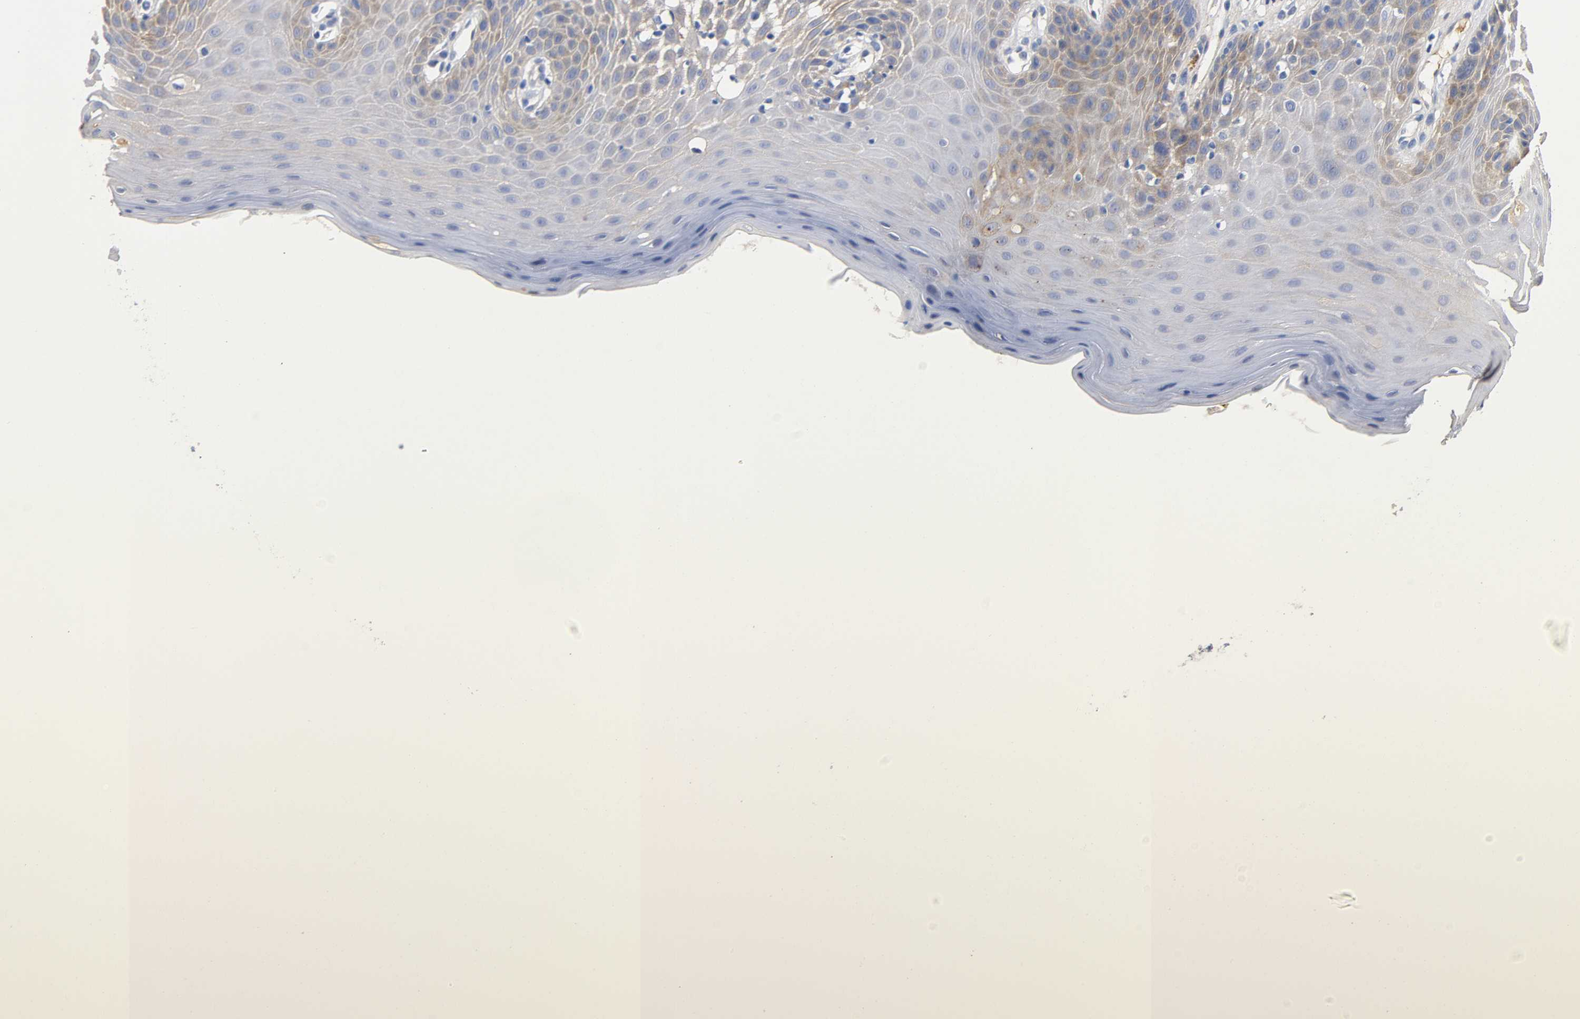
{"staining": {"intensity": "weak", "quantity": "25%-75%", "location": "cytoplasmic/membranous"}, "tissue": "oral mucosa", "cell_type": "Squamous epithelial cells", "image_type": "normal", "snomed": [{"axis": "morphology", "description": "Normal tissue, NOS"}, {"axis": "morphology", "description": "Squamous cell carcinoma, NOS"}, {"axis": "topography", "description": "Skeletal muscle"}, {"axis": "topography", "description": "Oral tissue"}, {"axis": "topography", "description": "Head-Neck"}], "caption": "High-power microscopy captured an immunohistochemistry (IHC) histopathology image of unremarkable oral mucosa, revealing weak cytoplasmic/membranous staining in about 25%-75% of squamous epithelial cells. The staining was performed using DAB (3,3'-diaminobenzidine) to visualize the protein expression in brown, while the nuclei were stained in blue with hematoxylin (Magnification: 20x).", "gene": "TNC", "patient": {"sex": "male", "age": 71}}